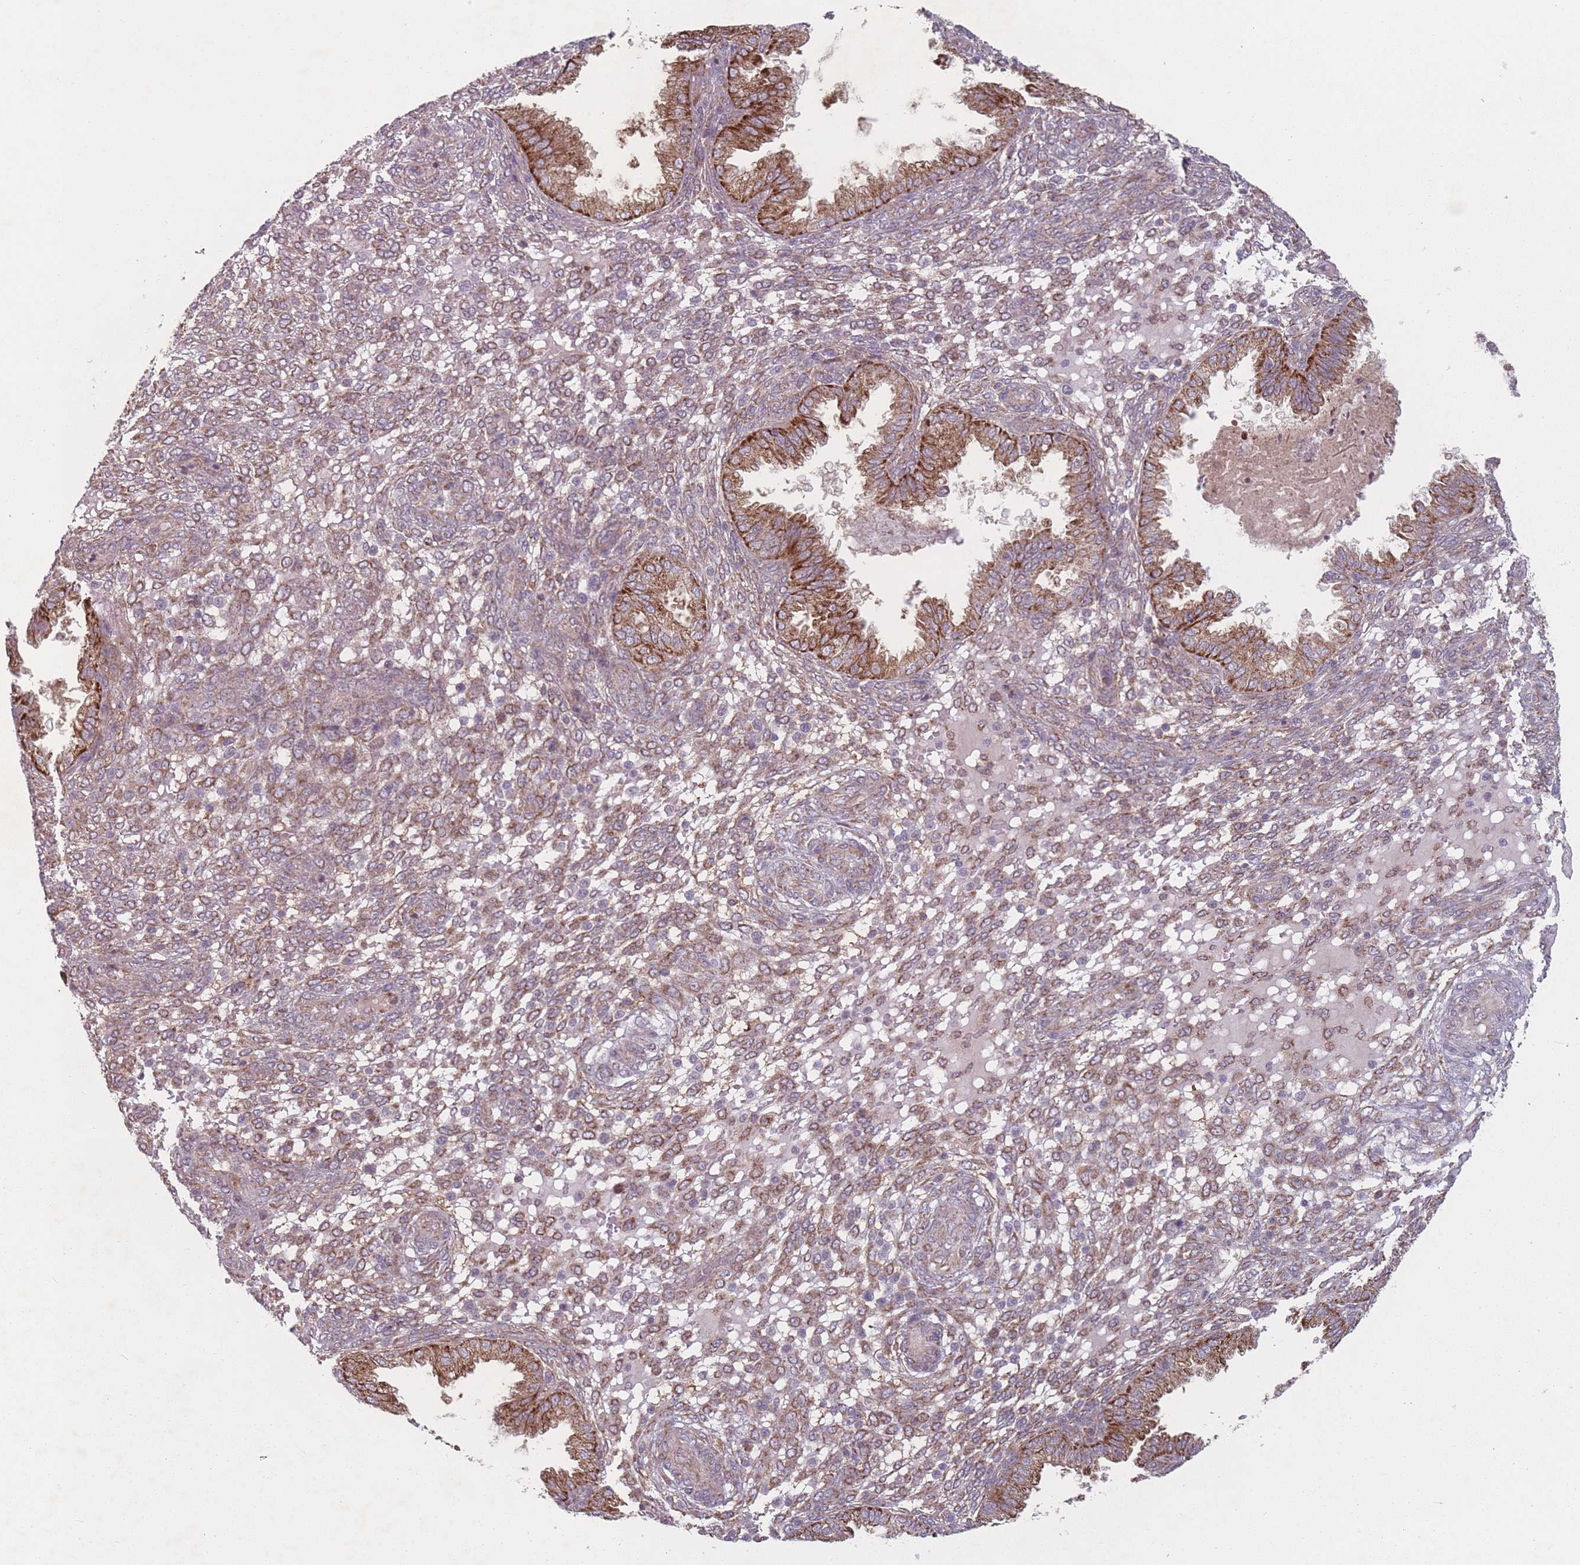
{"staining": {"intensity": "moderate", "quantity": "25%-75%", "location": "cytoplasmic/membranous"}, "tissue": "endometrium", "cell_type": "Cells in endometrial stroma", "image_type": "normal", "snomed": [{"axis": "morphology", "description": "Normal tissue, NOS"}, {"axis": "topography", "description": "Endometrium"}], "caption": "The histopathology image demonstrates a brown stain indicating the presence of a protein in the cytoplasmic/membranous of cells in endometrial stroma in endometrium. The staining is performed using DAB (3,3'-diaminobenzidine) brown chromogen to label protein expression. The nuclei are counter-stained blue using hematoxylin.", "gene": "OR10Q1", "patient": {"sex": "female", "age": 33}}